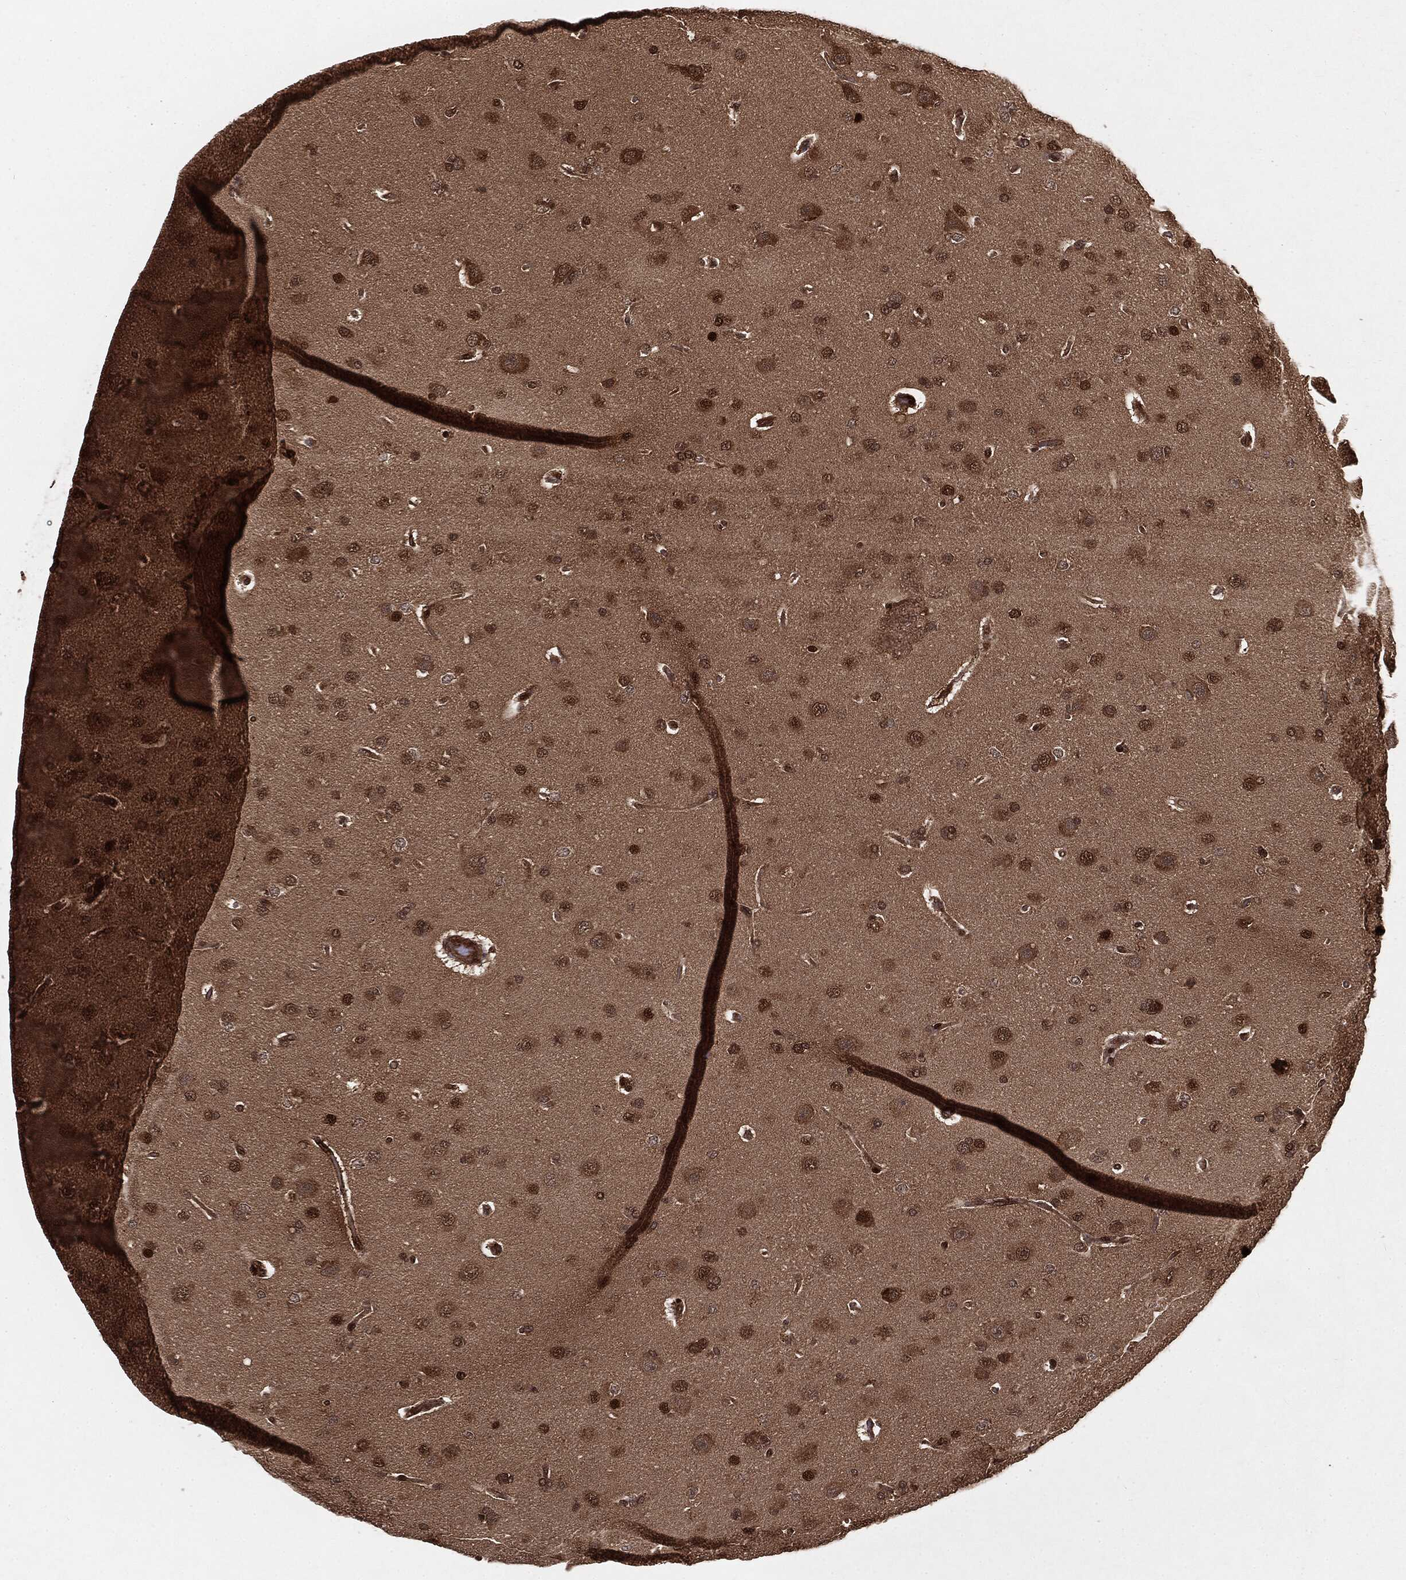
{"staining": {"intensity": "moderate", "quantity": ">75%", "location": "cytoplasmic/membranous,nuclear"}, "tissue": "glioma", "cell_type": "Tumor cells", "image_type": "cancer", "snomed": [{"axis": "morphology", "description": "Glioma, malignant, NOS"}, {"axis": "topography", "description": "Cerebral cortex"}], "caption": "A photomicrograph of human glioma (malignant) stained for a protein displays moderate cytoplasmic/membranous and nuclear brown staining in tumor cells. Nuclei are stained in blue.", "gene": "RANBP9", "patient": {"sex": "male", "age": 58}}